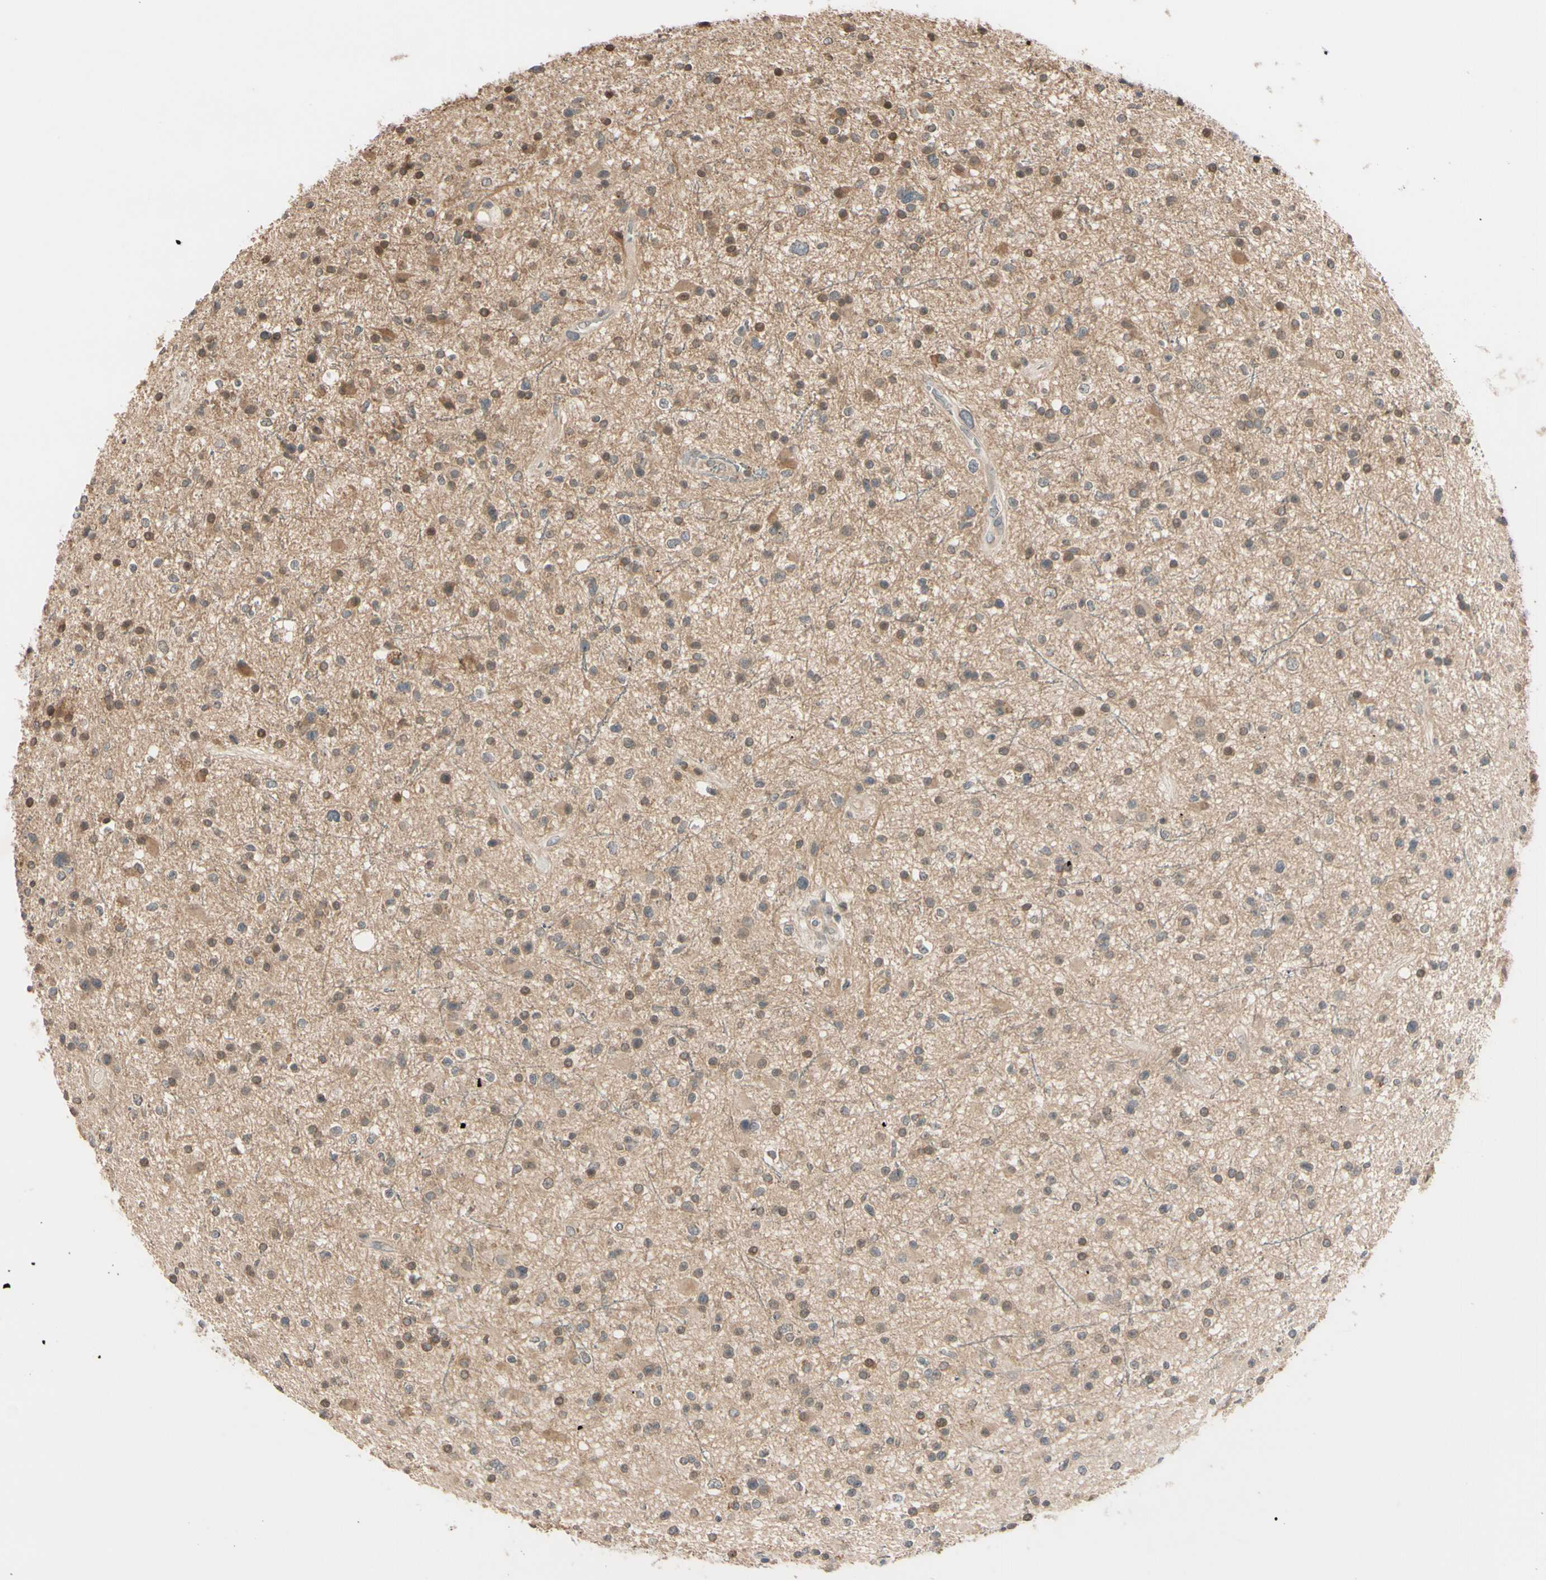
{"staining": {"intensity": "weak", "quantity": "25%-75%", "location": "cytoplasmic/membranous,nuclear"}, "tissue": "glioma", "cell_type": "Tumor cells", "image_type": "cancer", "snomed": [{"axis": "morphology", "description": "Glioma, malignant, High grade"}, {"axis": "topography", "description": "Brain"}], "caption": "Immunohistochemistry of human glioma demonstrates low levels of weak cytoplasmic/membranous and nuclear staining in approximately 25%-75% of tumor cells.", "gene": "FGF10", "patient": {"sex": "male", "age": 33}}